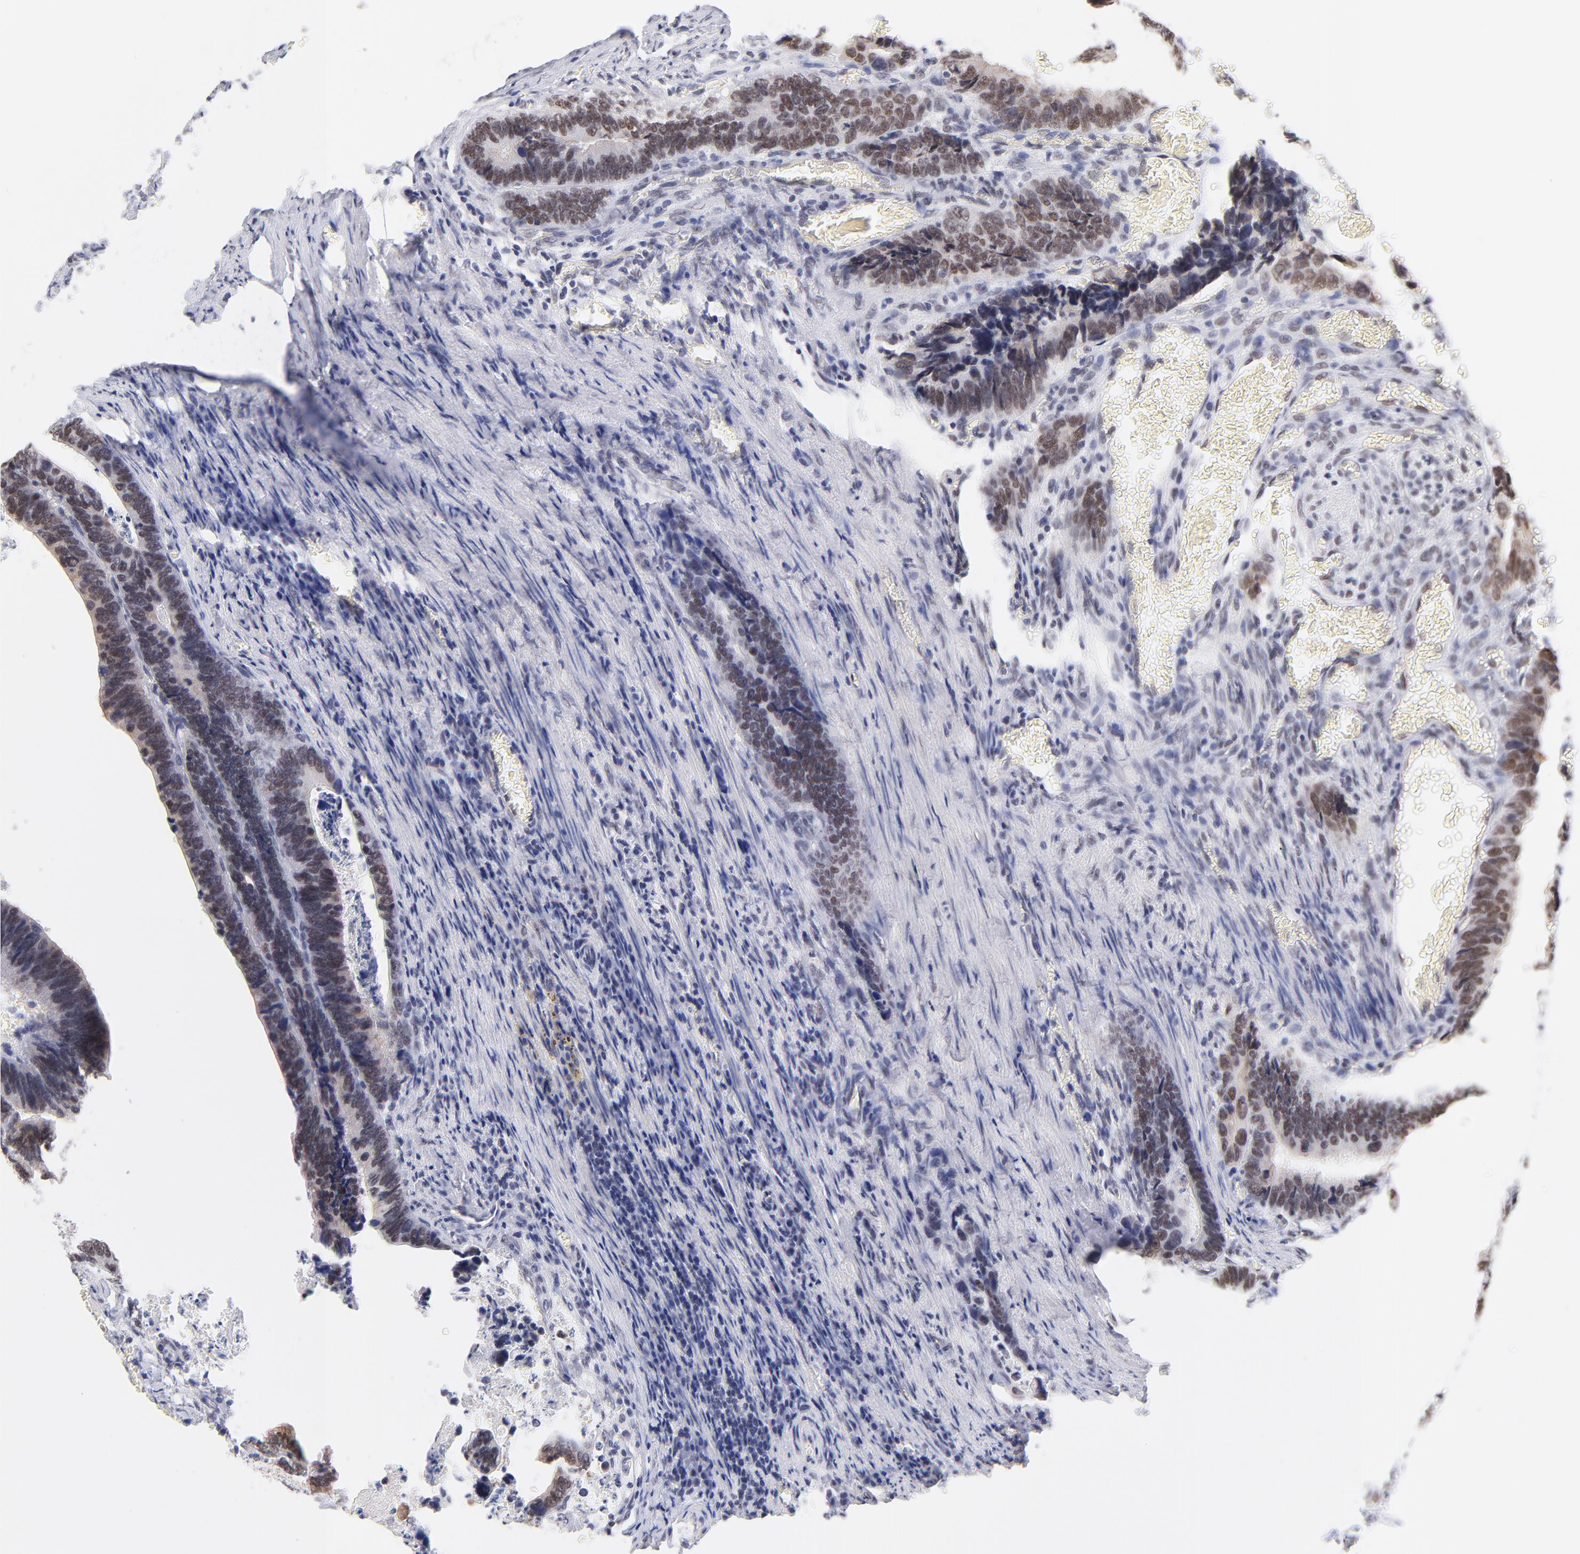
{"staining": {"intensity": "moderate", "quantity": ">75%", "location": "nuclear"}, "tissue": "colorectal cancer", "cell_type": "Tumor cells", "image_type": "cancer", "snomed": [{"axis": "morphology", "description": "Adenocarcinoma, NOS"}, {"axis": "topography", "description": "Colon"}], "caption": "Tumor cells demonstrate medium levels of moderate nuclear positivity in approximately >75% of cells in colorectal cancer.", "gene": "ZNF74", "patient": {"sex": "male", "age": 72}}